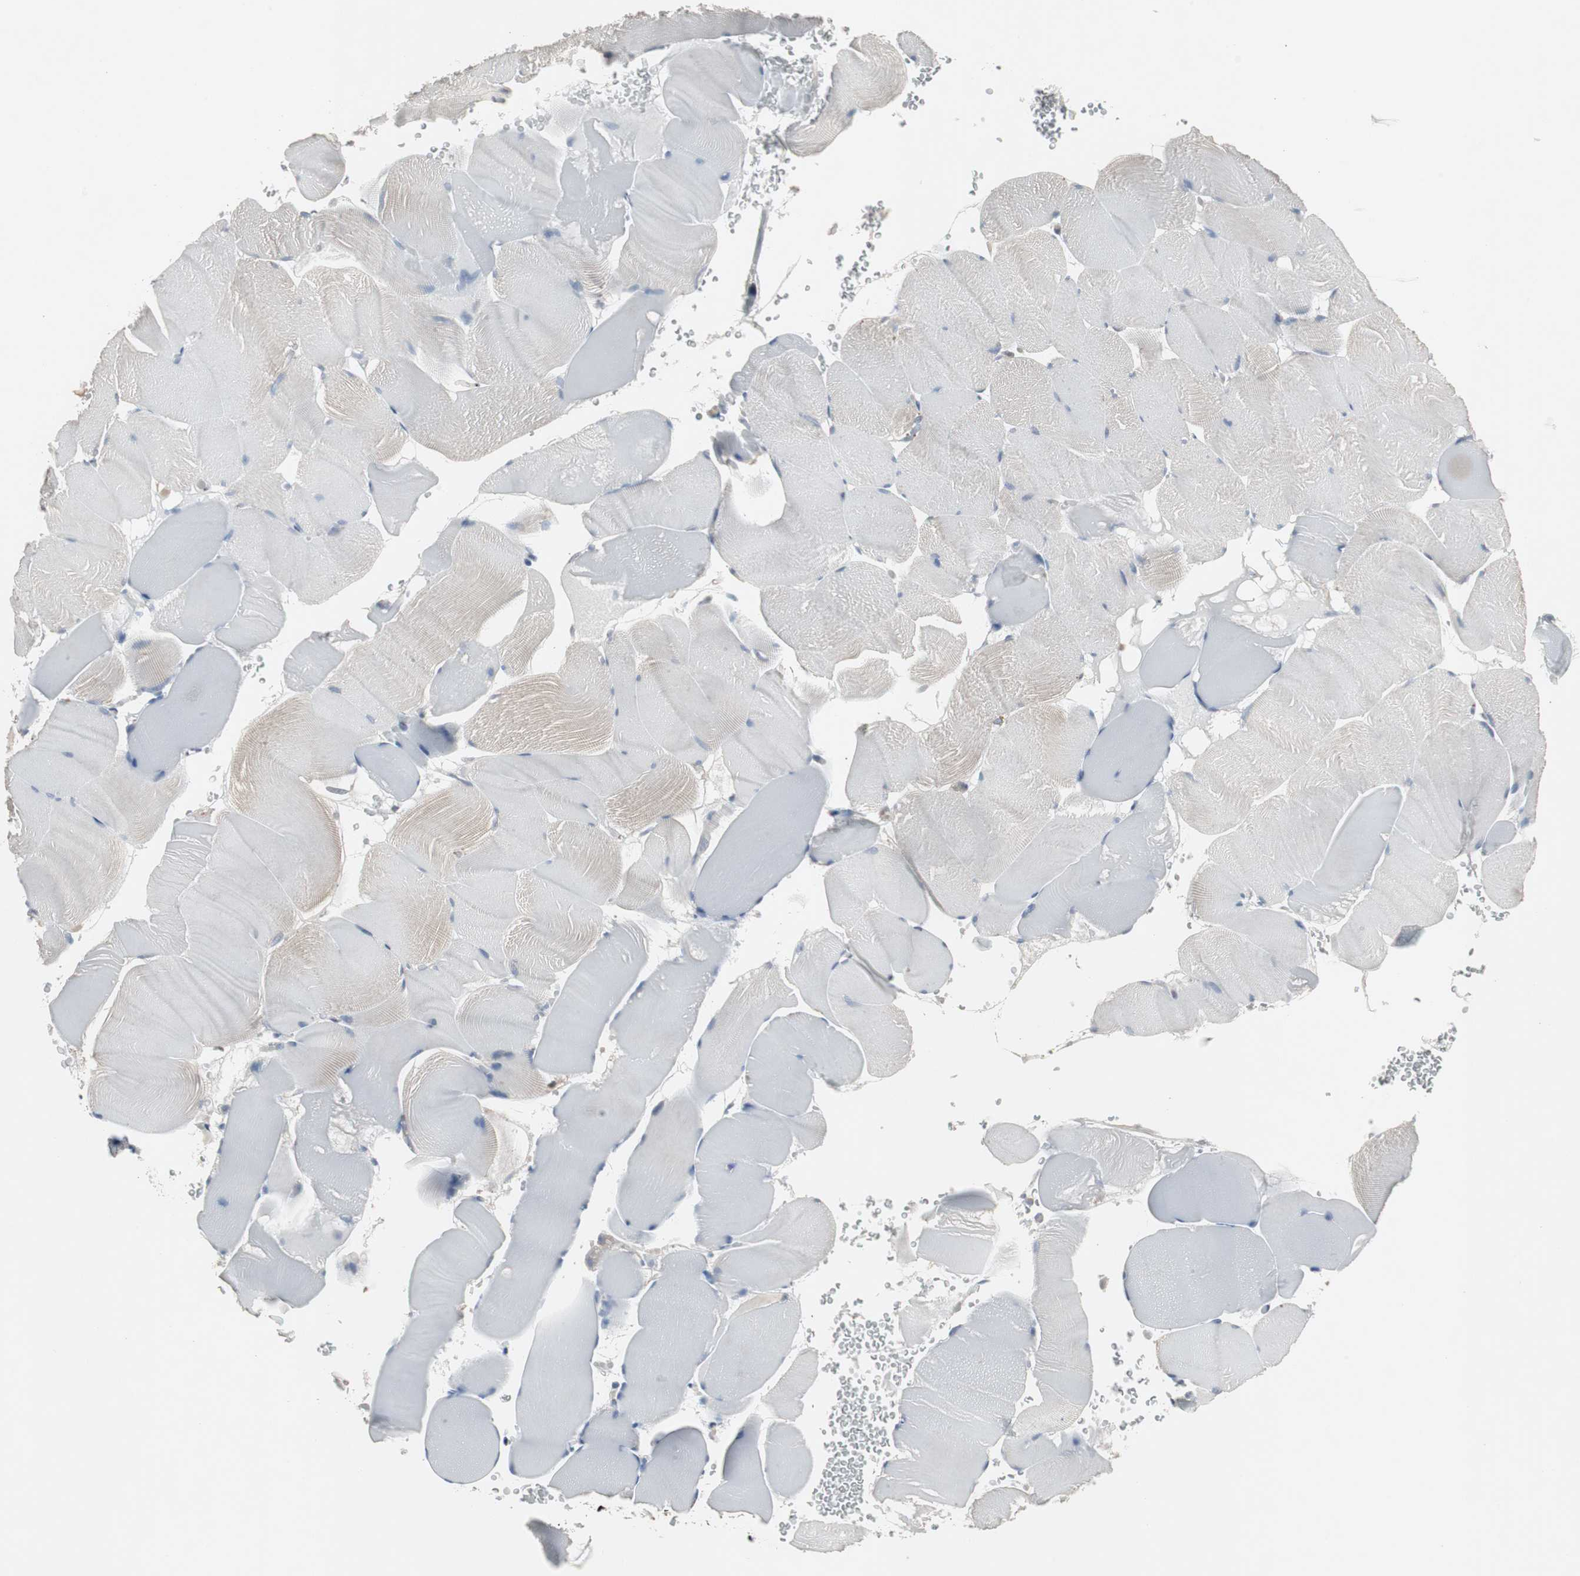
{"staining": {"intensity": "negative", "quantity": "none", "location": "none"}, "tissue": "skeletal muscle", "cell_type": "Myocytes", "image_type": "normal", "snomed": [{"axis": "morphology", "description": "Normal tissue, NOS"}, {"axis": "topography", "description": "Skeletal muscle"}], "caption": "DAB immunohistochemical staining of benign human skeletal muscle reveals no significant positivity in myocytes. (Brightfield microscopy of DAB (3,3'-diaminobenzidine) IHC at high magnification).", "gene": "GRK2", "patient": {"sex": "male", "age": 62}}